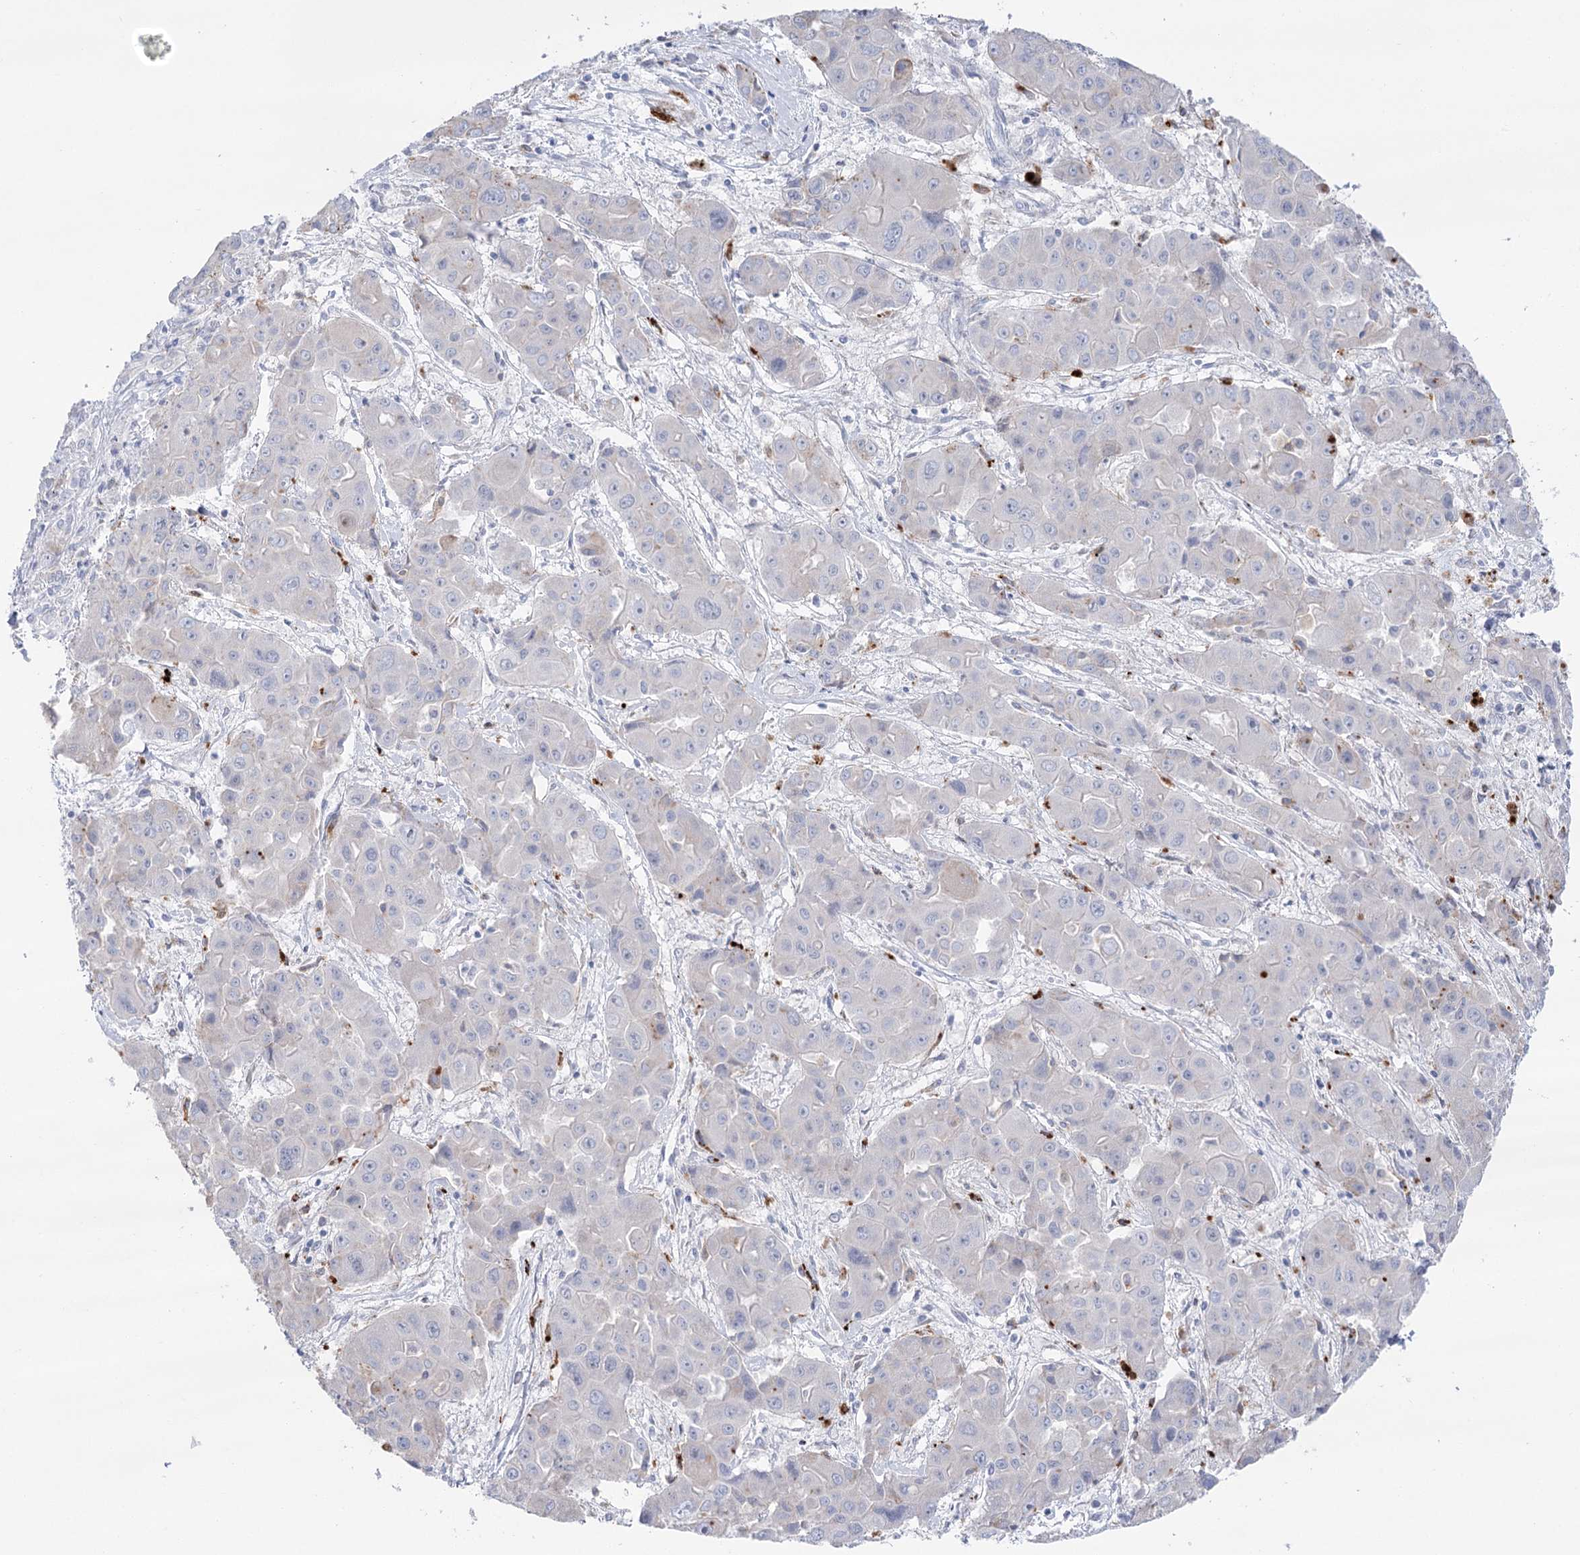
{"staining": {"intensity": "negative", "quantity": "none", "location": "none"}, "tissue": "liver cancer", "cell_type": "Tumor cells", "image_type": "cancer", "snomed": [{"axis": "morphology", "description": "Cholangiocarcinoma"}, {"axis": "topography", "description": "Liver"}], "caption": "High magnification brightfield microscopy of liver cholangiocarcinoma stained with DAB (3,3'-diaminobenzidine) (brown) and counterstained with hematoxylin (blue): tumor cells show no significant positivity.", "gene": "SIAE", "patient": {"sex": "male", "age": 67}}